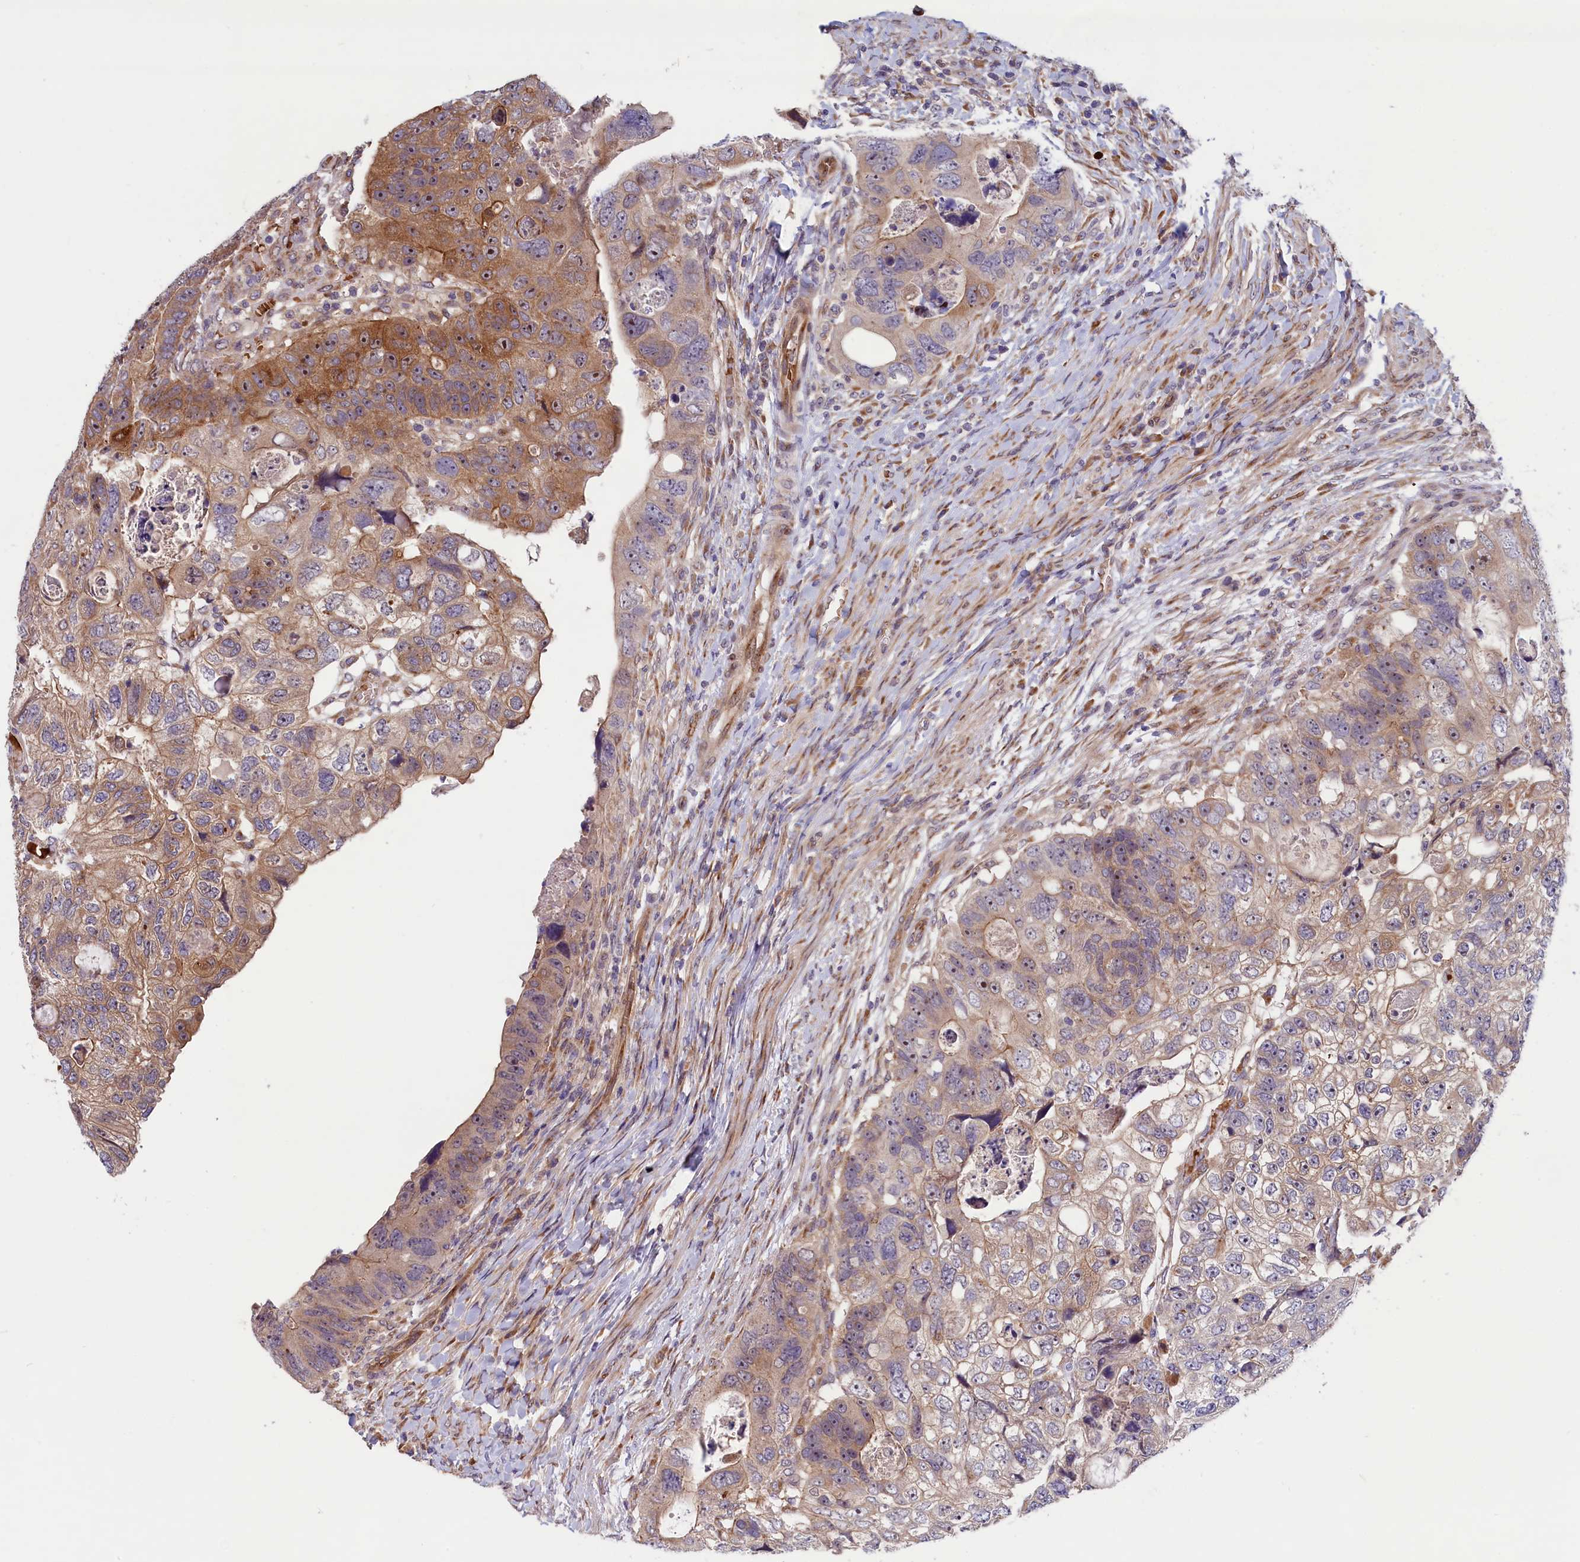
{"staining": {"intensity": "moderate", "quantity": "<25%", "location": "cytoplasmic/membranous,nuclear"}, "tissue": "colorectal cancer", "cell_type": "Tumor cells", "image_type": "cancer", "snomed": [{"axis": "morphology", "description": "Adenocarcinoma, NOS"}, {"axis": "topography", "description": "Rectum"}], "caption": "Adenocarcinoma (colorectal) was stained to show a protein in brown. There is low levels of moderate cytoplasmic/membranous and nuclear expression in about <25% of tumor cells. The staining is performed using DAB brown chromogen to label protein expression. The nuclei are counter-stained blue using hematoxylin.", "gene": "CCDC9B", "patient": {"sex": "male", "age": 59}}